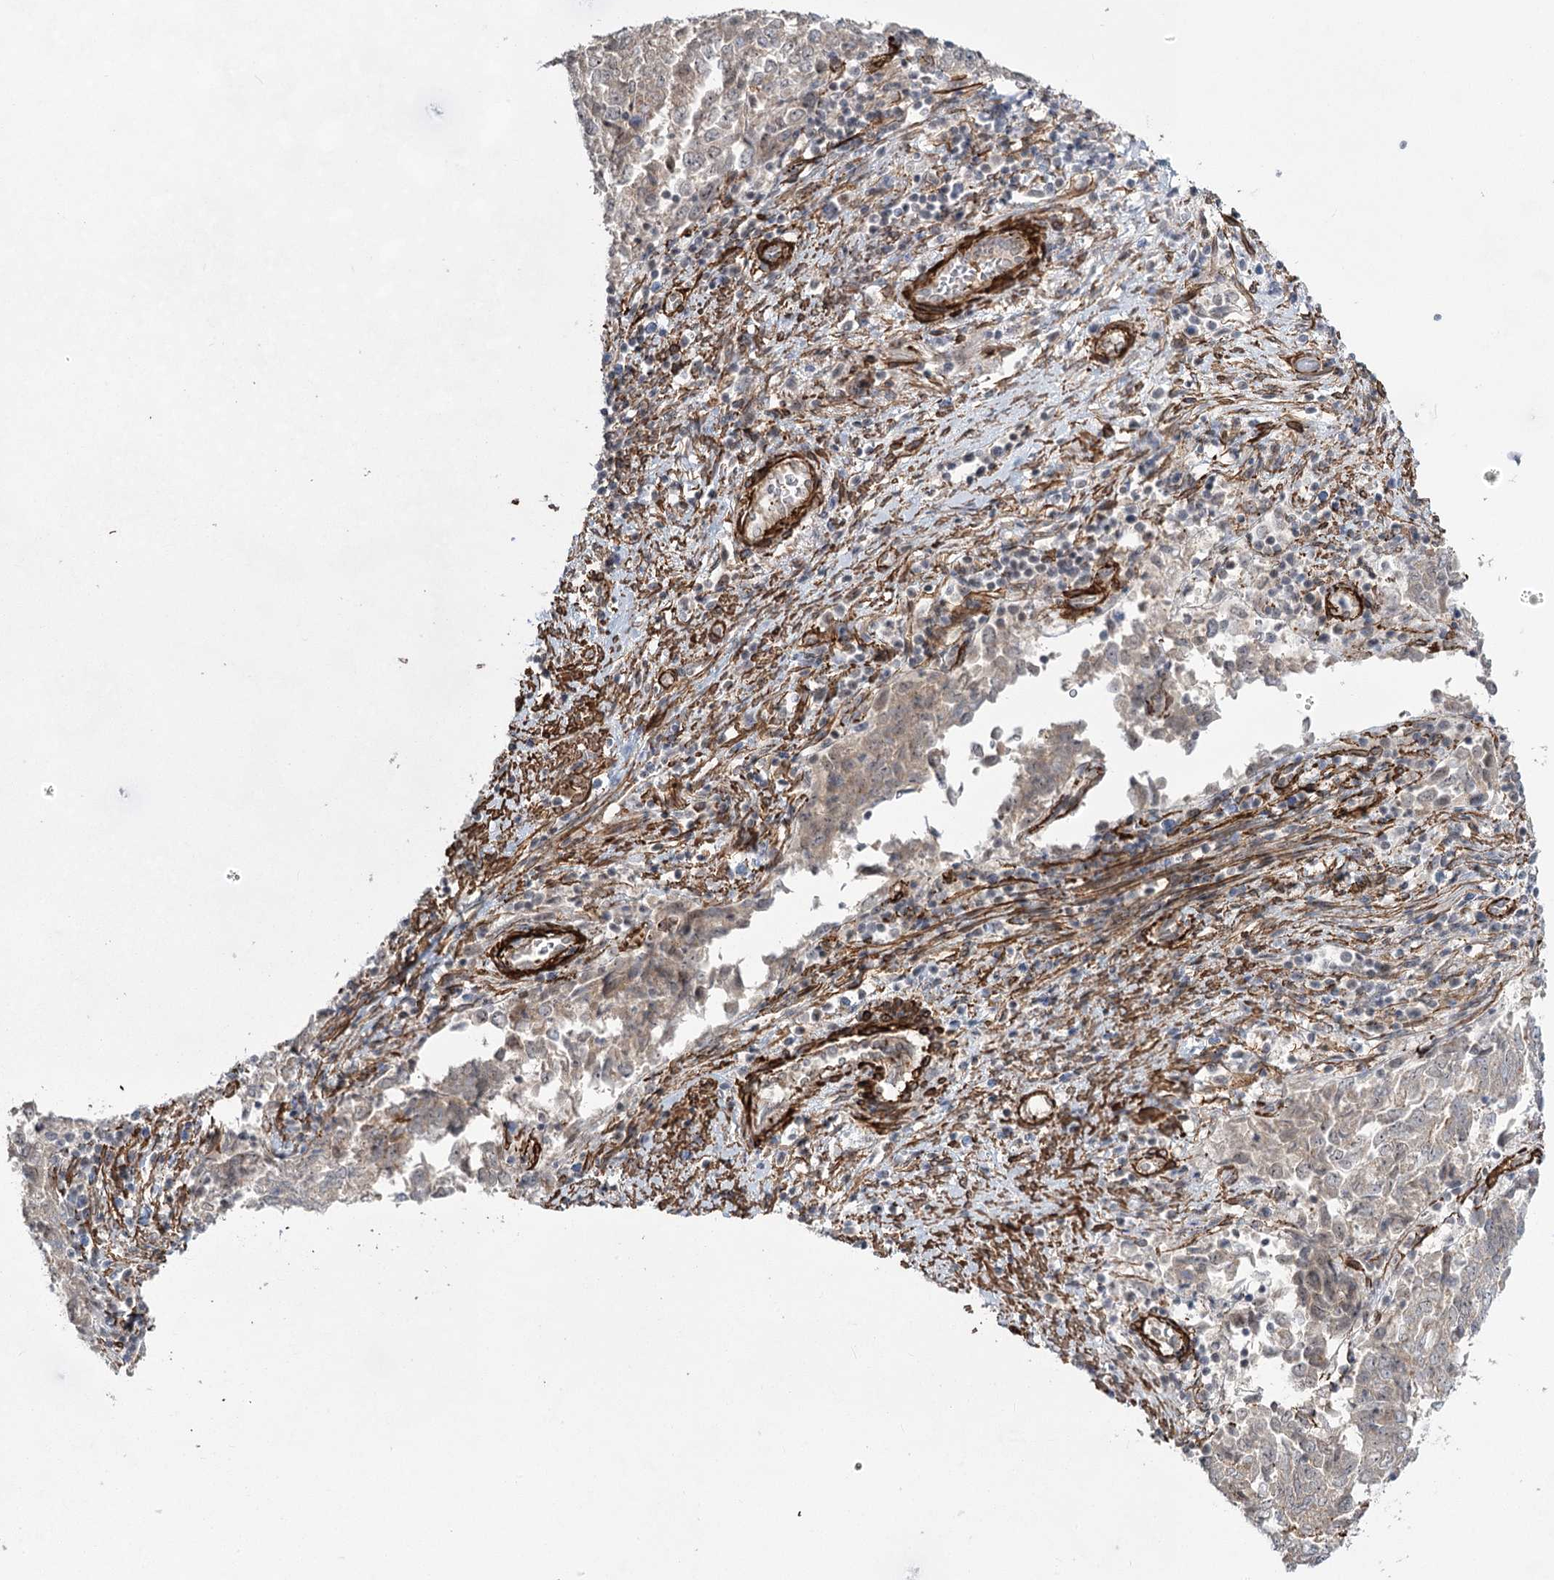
{"staining": {"intensity": "weak", "quantity": "<25%", "location": "cytoplasmic/membranous"}, "tissue": "endometrial cancer", "cell_type": "Tumor cells", "image_type": "cancer", "snomed": [{"axis": "morphology", "description": "Adenocarcinoma, NOS"}, {"axis": "topography", "description": "Endometrium"}], "caption": "The IHC photomicrograph has no significant positivity in tumor cells of adenocarcinoma (endometrial) tissue.", "gene": "CWF19L1", "patient": {"sex": "female", "age": 80}}